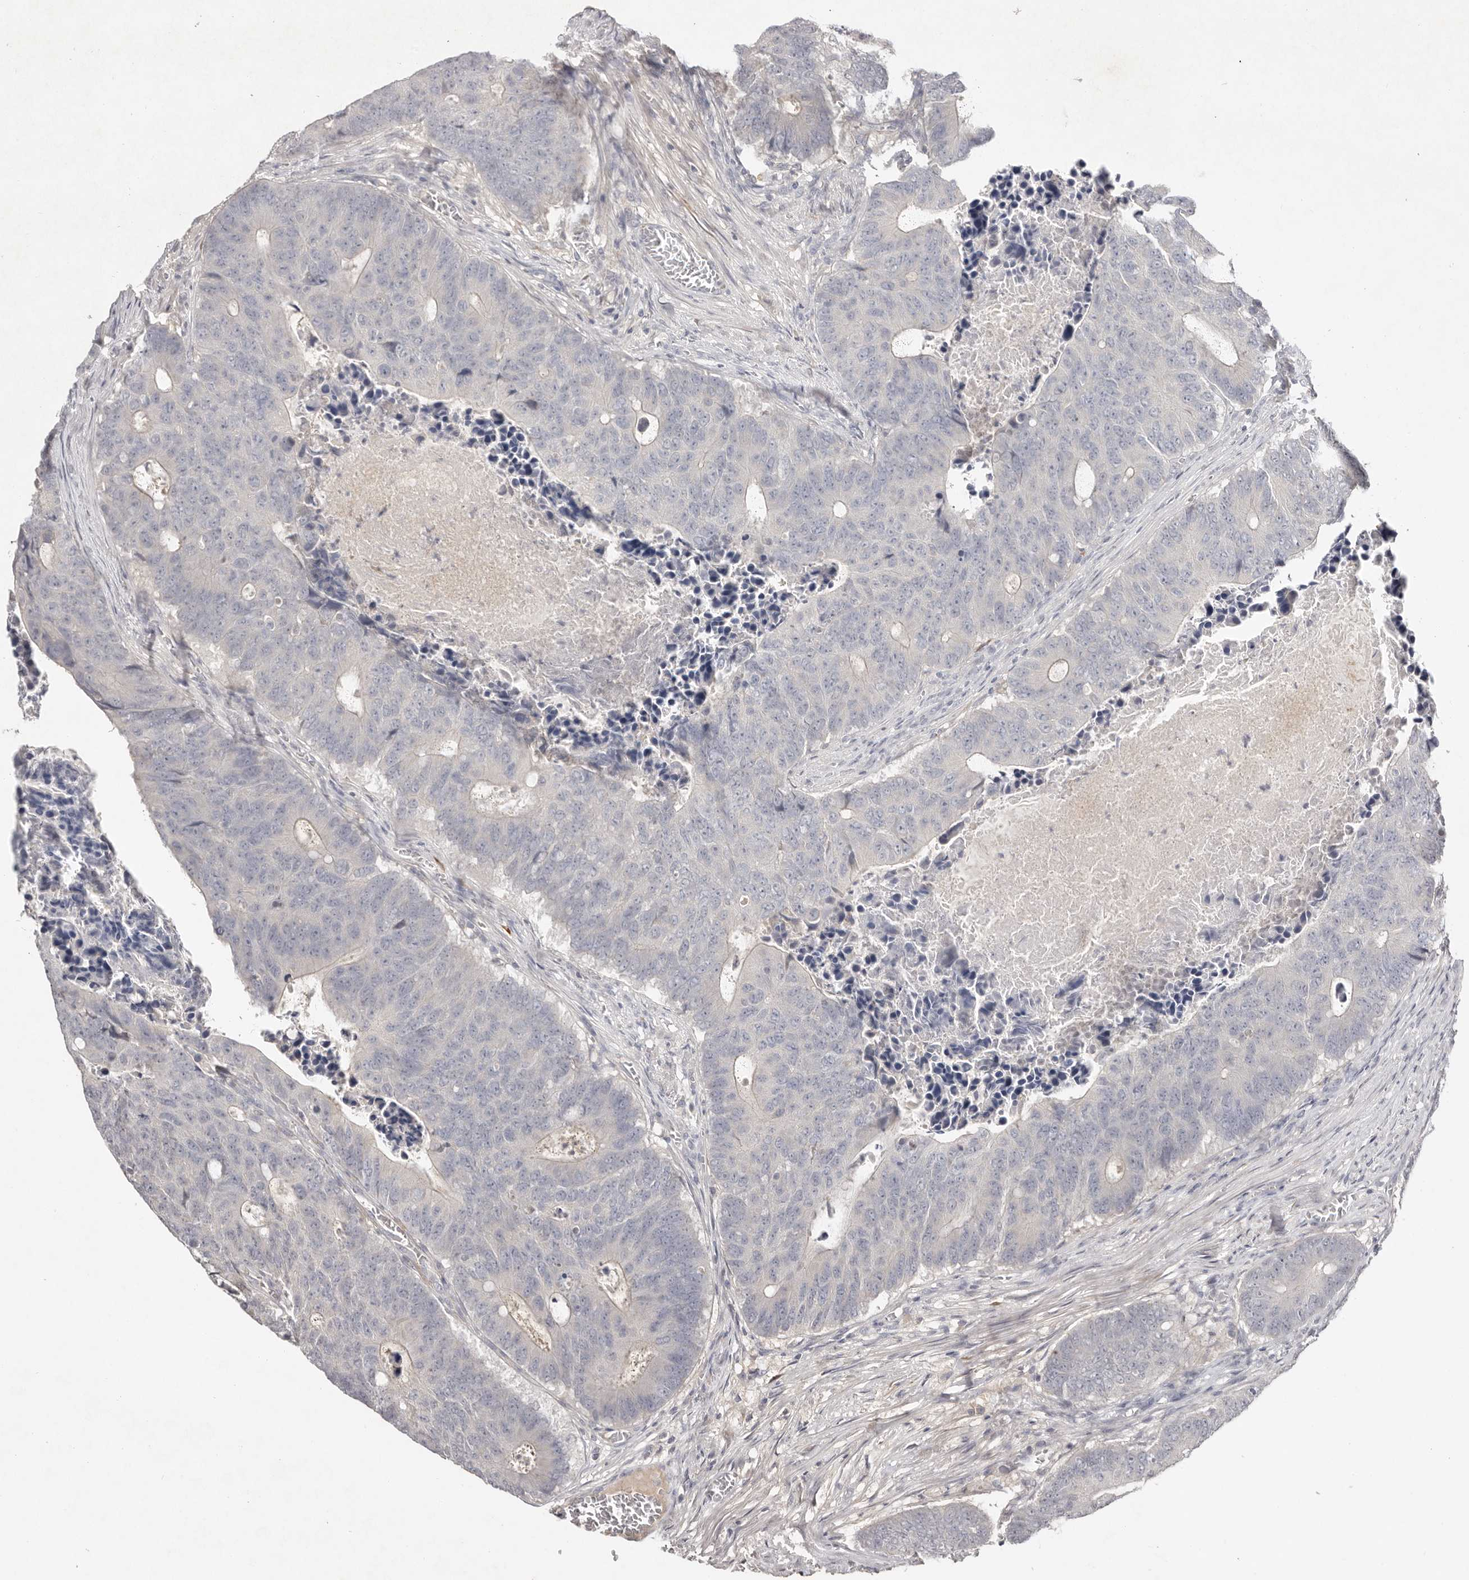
{"staining": {"intensity": "negative", "quantity": "none", "location": "none"}, "tissue": "colorectal cancer", "cell_type": "Tumor cells", "image_type": "cancer", "snomed": [{"axis": "morphology", "description": "Adenocarcinoma, NOS"}, {"axis": "topography", "description": "Colon"}], "caption": "This is an immunohistochemistry photomicrograph of human colorectal cancer (adenocarcinoma). There is no staining in tumor cells.", "gene": "SCUBE2", "patient": {"sex": "male", "age": 87}}